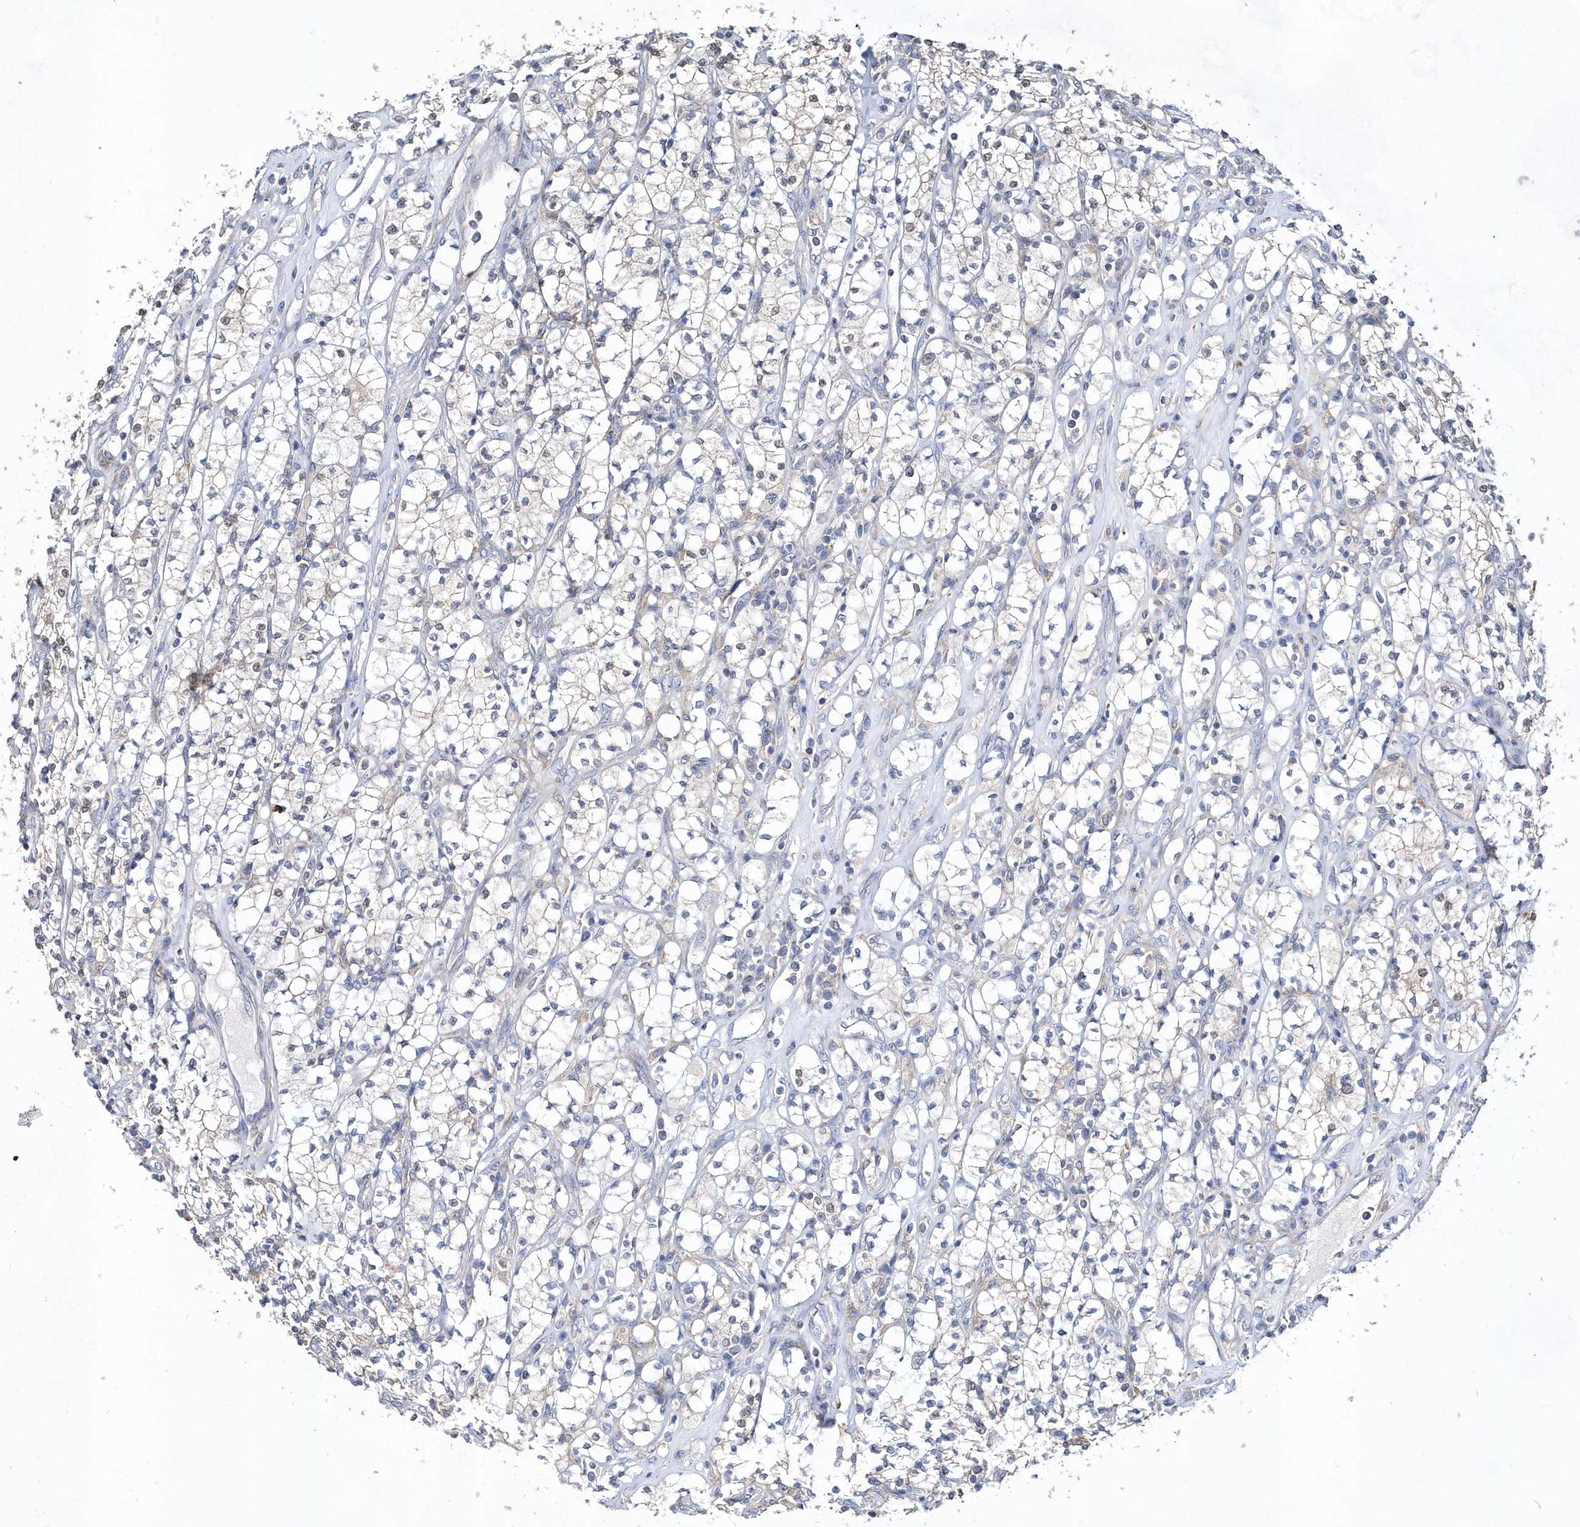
{"staining": {"intensity": "weak", "quantity": "<25%", "location": "cytoplasmic/membranous,nuclear"}, "tissue": "renal cancer", "cell_type": "Tumor cells", "image_type": "cancer", "snomed": [{"axis": "morphology", "description": "Adenocarcinoma, NOS"}, {"axis": "topography", "description": "Kidney"}], "caption": "Immunohistochemistry (IHC) of renal adenocarcinoma displays no staining in tumor cells. Brightfield microscopy of IHC stained with DAB (brown) and hematoxylin (blue), captured at high magnification.", "gene": "BDH2", "patient": {"sex": "male", "age": 77}}